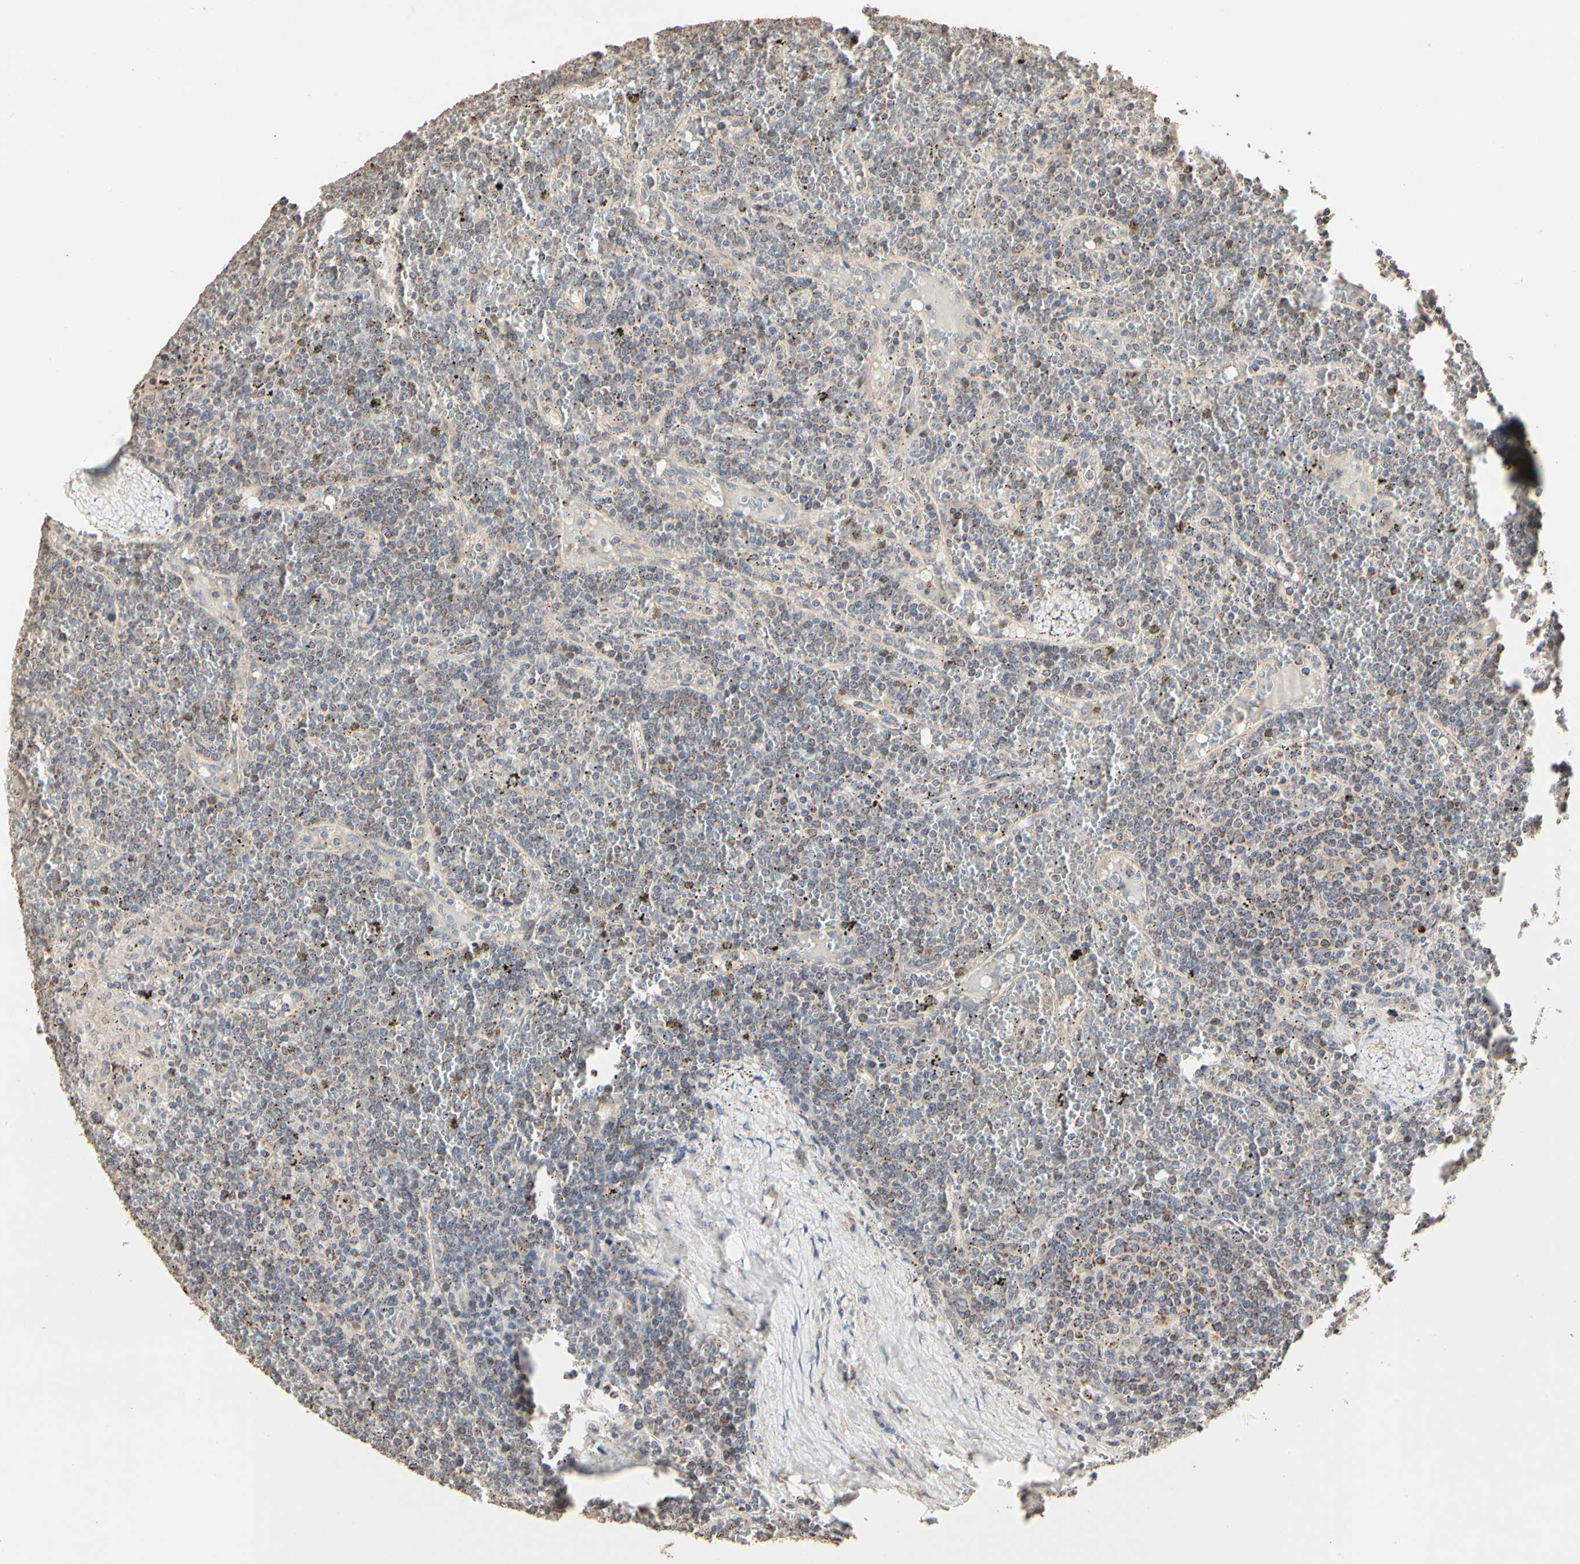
{"staining": {"intensity": "moderate", "quantity": "<25%", "location": "cytoplasmic/membranous"}, "tissue": "lymphoma", "cell_type": "Tumor cells", "image_type": "cancer", "snomed": [{"axis": "morphology", "description": "Malignant lymphoma, non-Hodgkin's type, Low grade"}, {"axis": "topography", "description": "Spleen"}], "caption": "Immunohistochemistry (DAB (3,3'-diaminobenzidine)) staining of human malignant lymphoma, non-Hodgkin's type (low-grade) reveals moderate cytoplasmic/membranous protein expression in approximately <25% of tumor cells.", "gene": "TAOK1", "patient": {"sex": "female", "age": 19}}